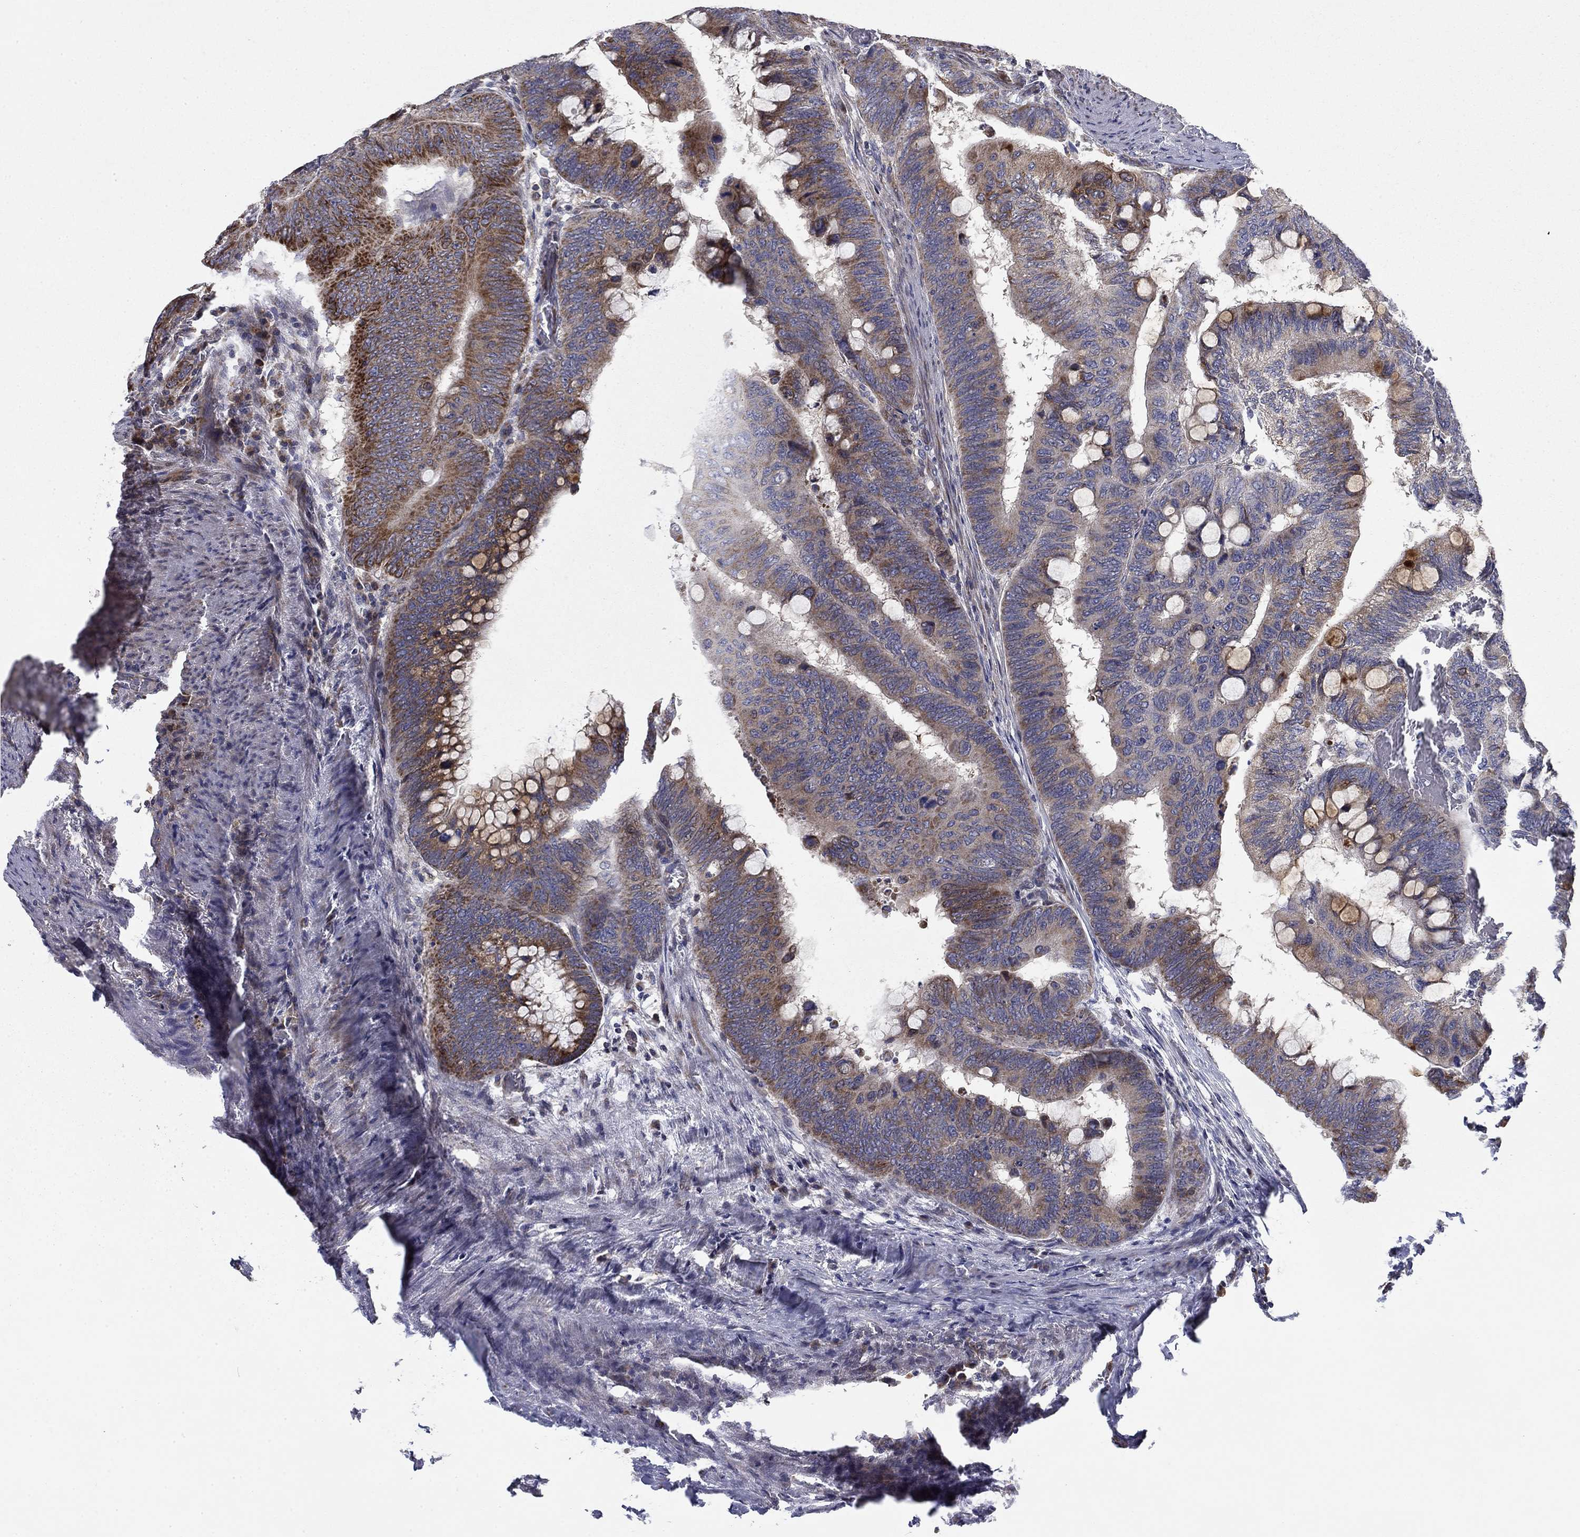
{"staining": {"intensity": "strong", "quantity": "<25%", "location": "cytoplasmic/membranous"}, "tissue": "colorectal cancer", "cell_type": "Tumor cells", "image_type": "cancer", "snomed": [{"axis": "morphology", "description": "Normal tissue, NOS"}, {"axis": "morphology", "description": "Adenocarcinoma, NOS"}, {"axis": "topography", "description": "Rectum"}, {"axis": "topography", "description": "Peripheral nerve tissue"}], "caption": "Strong cytoplasmic/membranous staining is identified in approximately <25% of tumor cells in colorectal cancer (adenocarcinoma).", "gene": "MMAA", "patient": {"sex": "male", "age": 92}}